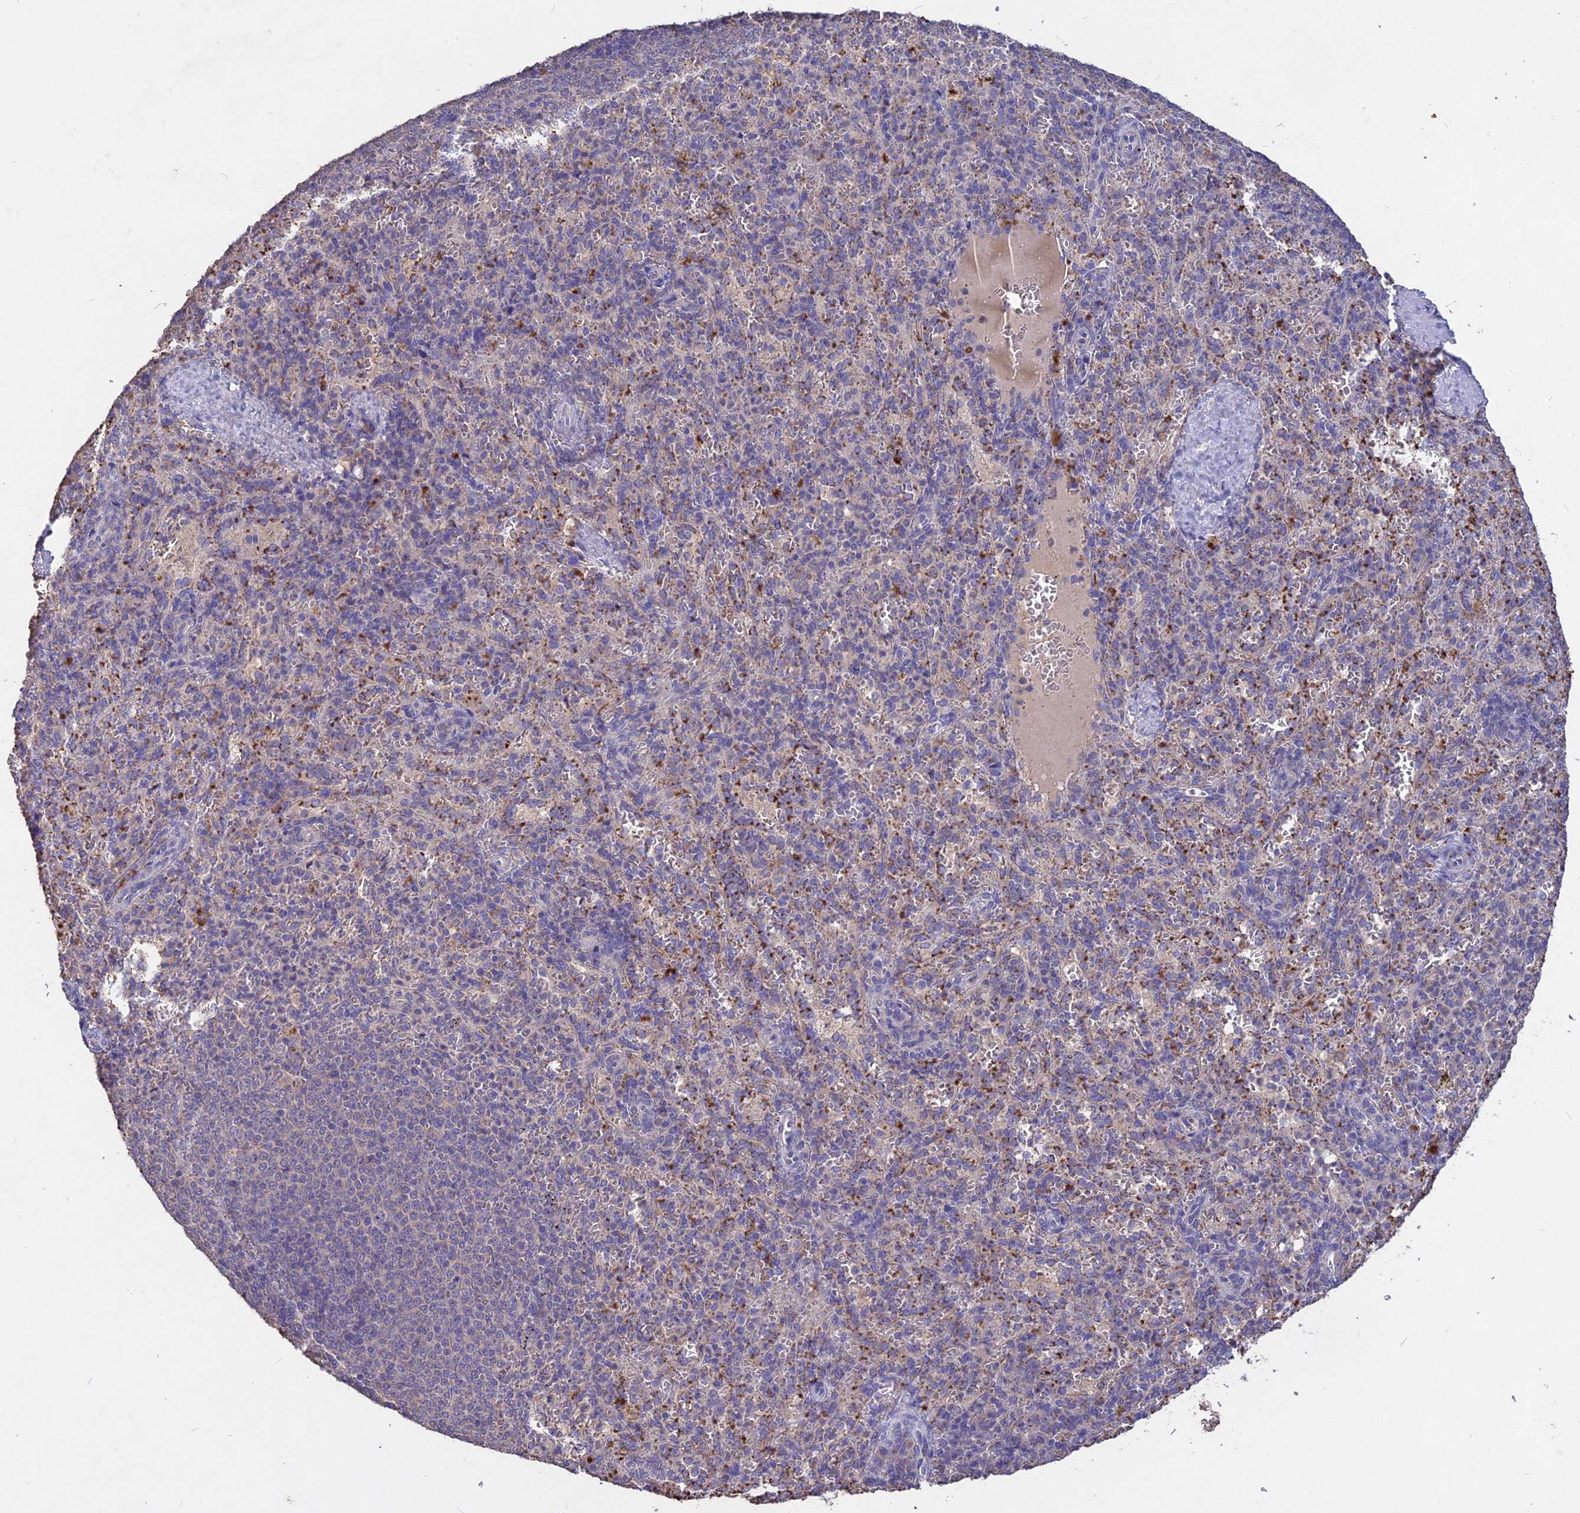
{"staining": {"intensity": "negative", "quantity": "none", "location": "none"}, "tissue": "spleen", "cell_type": "Cells in red pulp", "image_type": "normal", "snomed": [{"axis": "morphology", "description": "Normal tissue, NOS"}, {"axis": "topography", "description": "Spleen"}], "caption": "Cells in red pulp show no significant staining in benign spleen. The staining was performed using DAB to visualize the protein expression in brown, while the nuclei were stained in blue with hematoxylin (Magnification: 20x).", "gene": "SLC26A4", "patient": {"sex": "female", "age": 21}}